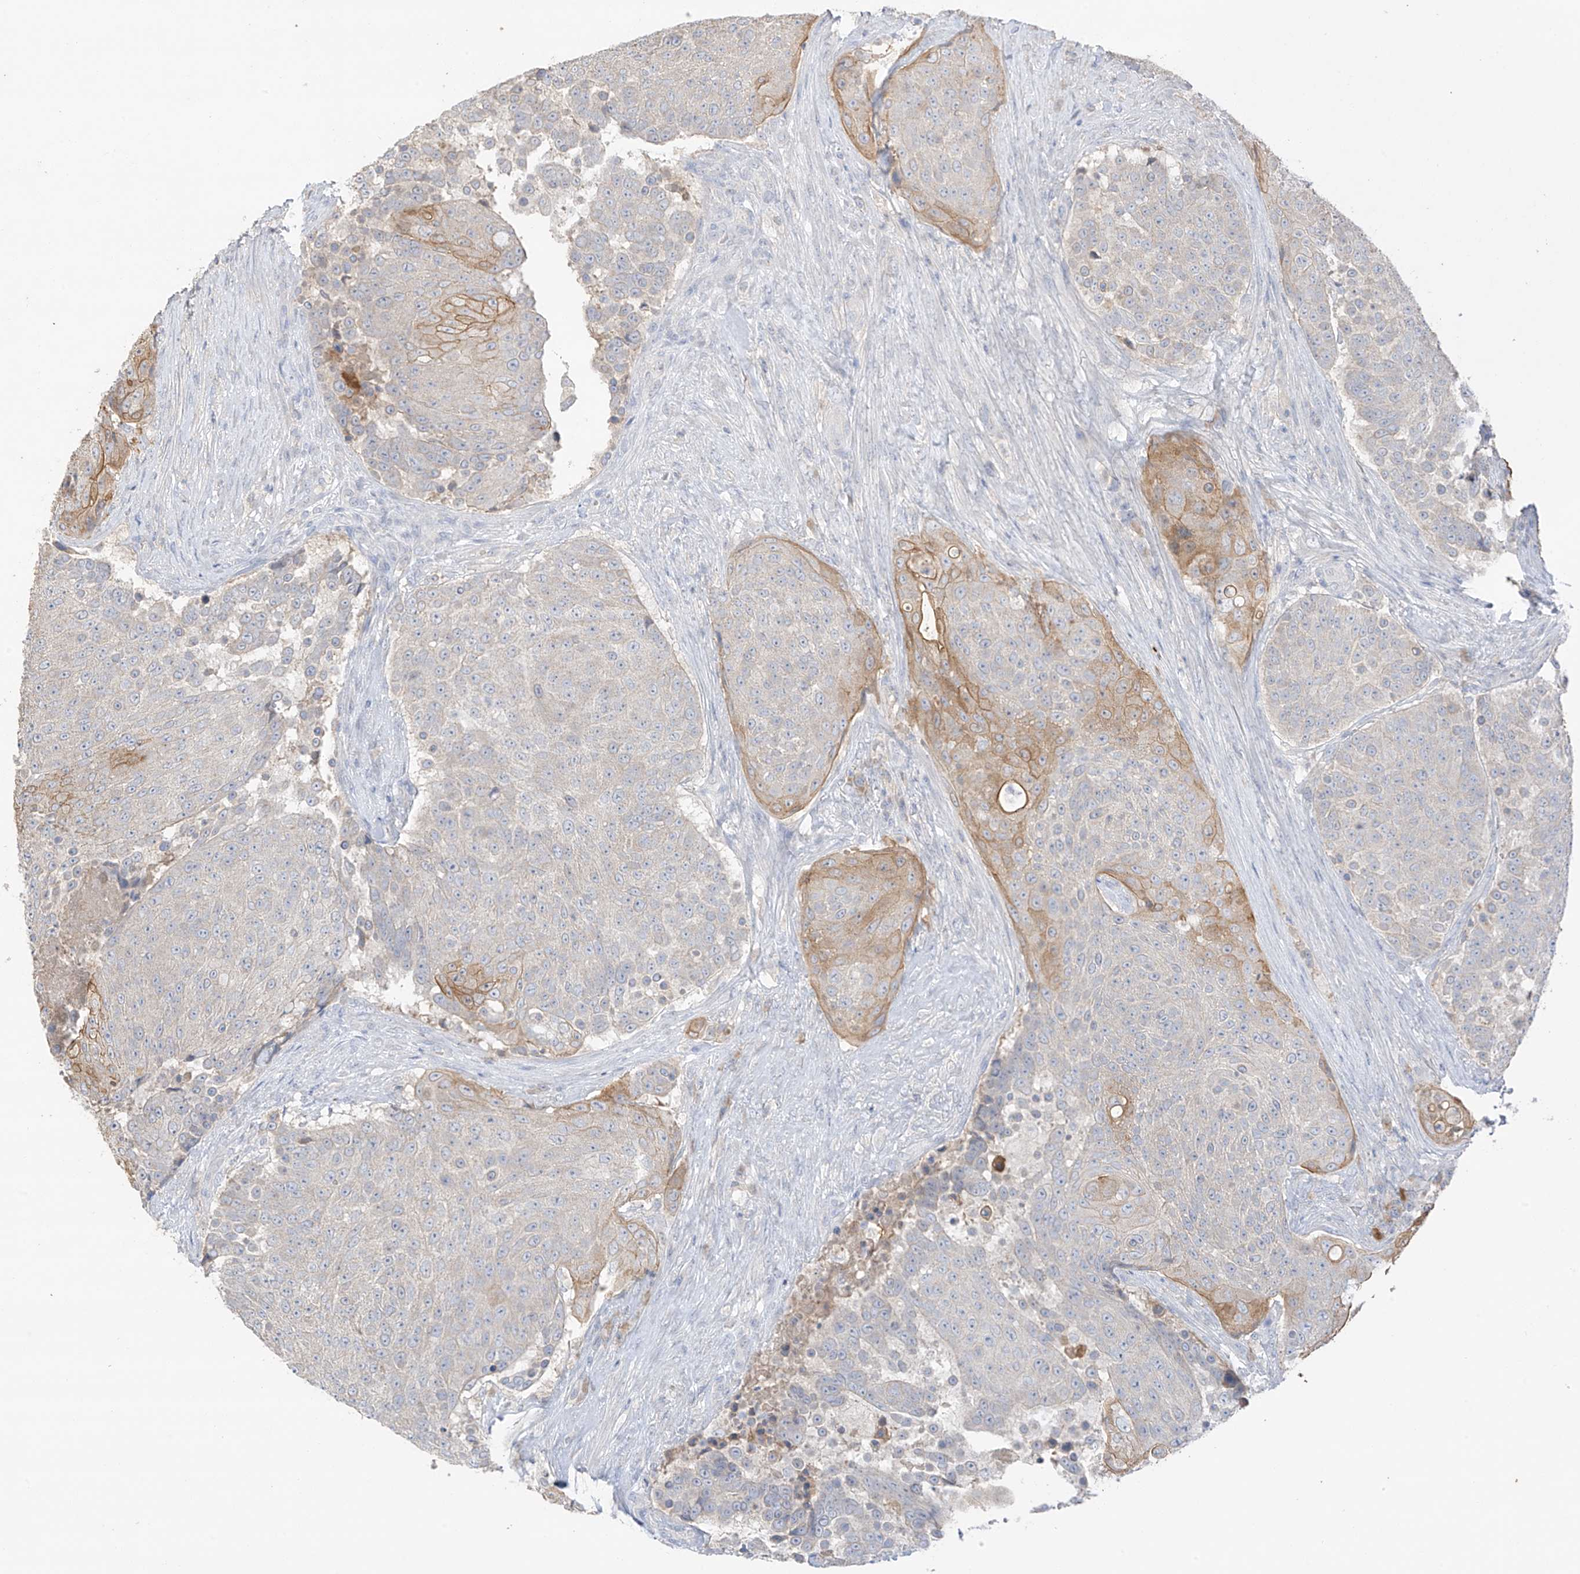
{"staining": {"intensity": "moderate", "quantity": "<25%", "location": "cytoplasmic/membranous"}, "tissue": "urothelial cancer", "cell_type": "Tumor cells", "image_type": "cancer", "snomed": [{"axis": "morphology", "description": "Urothelial carcinoma, High grade"}, {"axis": "topography", "description": "Urinary bladder"}], "caption": "Moderate cytoplasmic/membranous protein positivity is present in approximately <25% of tumor cells in urothelial carcinoma (high-grade).", "gene": "CAPN13", "patient": {"sex": "female", "age": 63}}